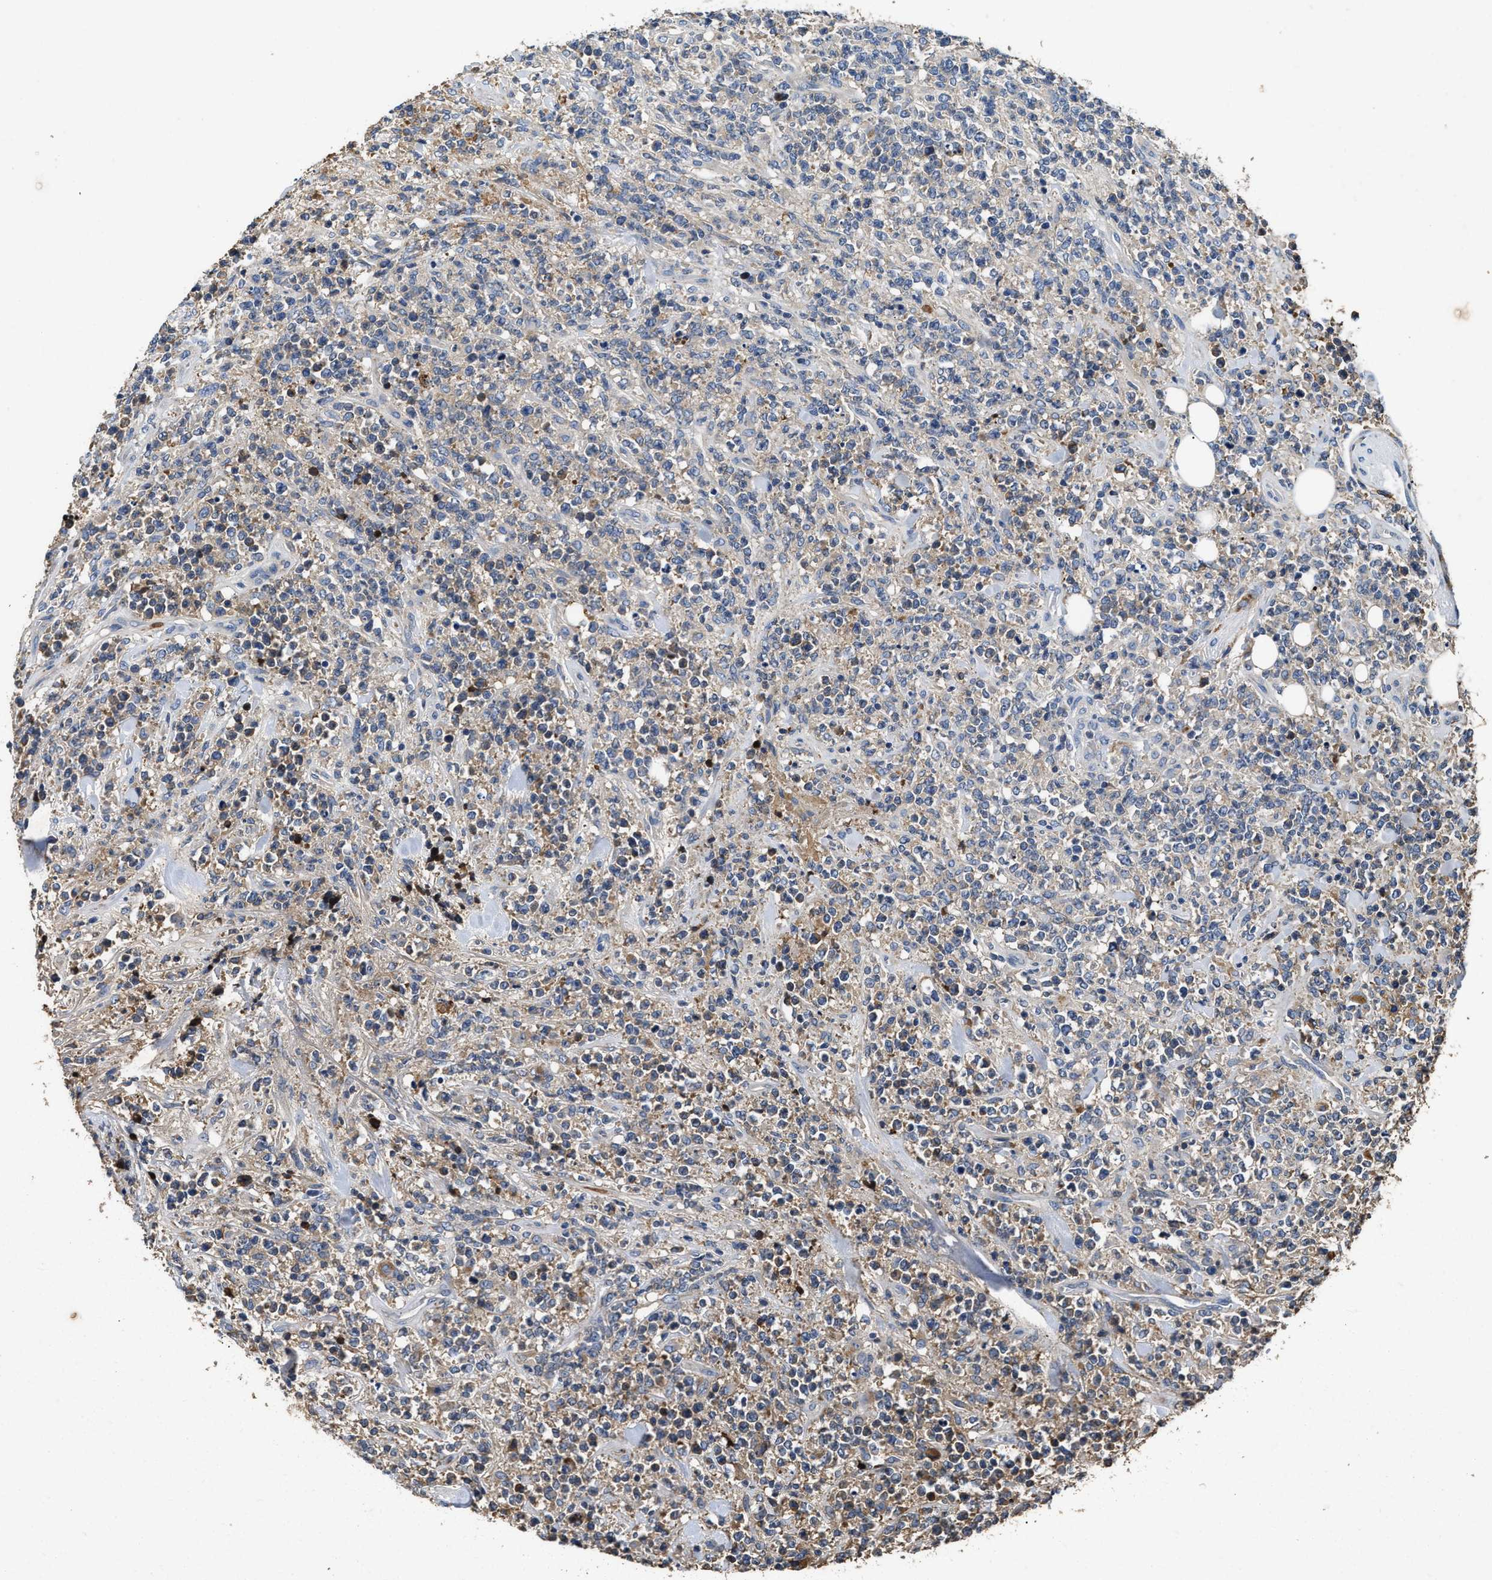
{"staining": {"intensity": "negative", "quantity": "none", "location": "none"}, "tissue": "lymphoma", "cell_type": "Tumor cells", "image_type": "cancer", "snomed": [{"axis": "morphology", "description": "Malignant lymphoma, non-Hodgkin's type, High grade"}, {"axis": "topography", "description": "Soft tissue"}], "caption": "Tumor cells are negative for protein expression in human lymphoma. Nuclei are stained in blue.", "gene": "C3", "patient": {"sex": "male", "age": 18}}